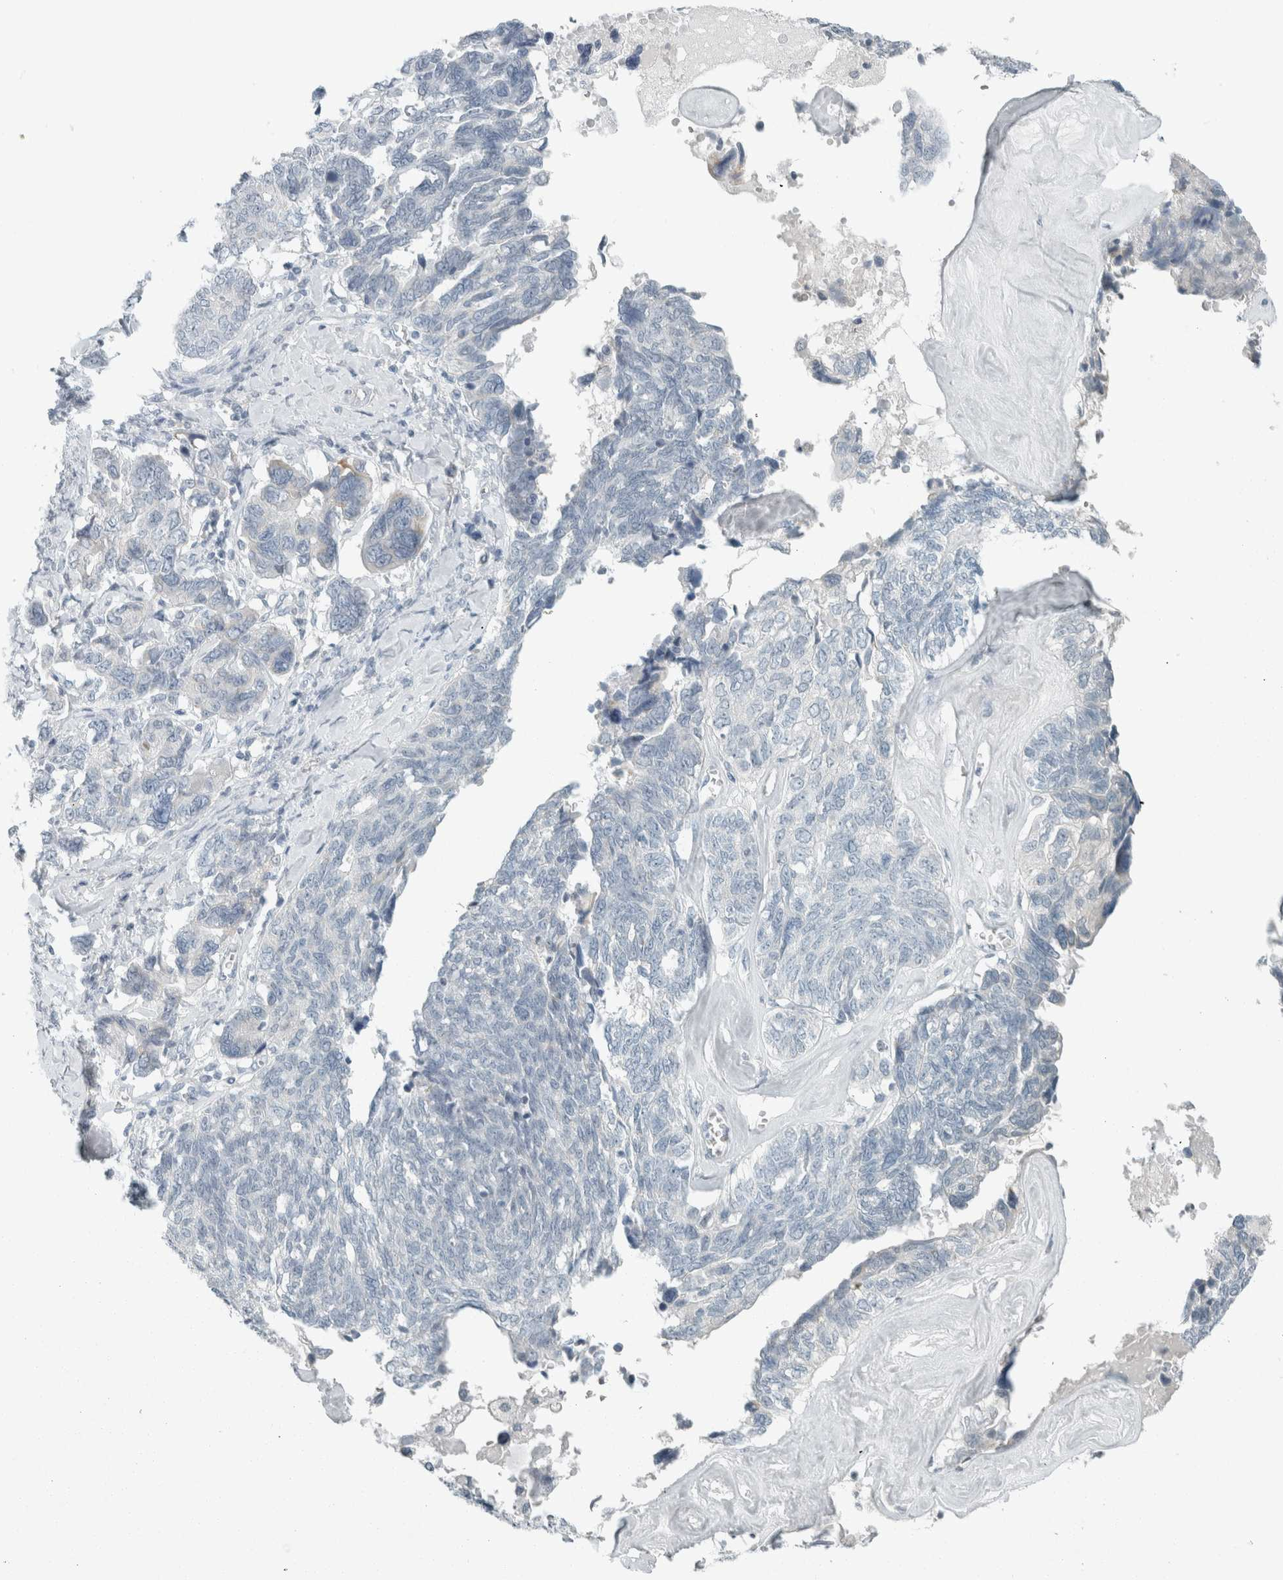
{"staining": {"intensity": "negative", "quantity": "none", "location": "none"}, "tissue": "ovarian cancer", "cell_type": "Tumor cells", "image_type": "cancer", "snomed": [{"axis": "morphology", "description": "Cystadenocarcinoma, serous, NOS"}, {"axis": "topography", "description": "Ovary"}], "caption": "Ovarian cancer was stained to show a protein in brown. There is no significant staining in tumor cells.", "gene": "TRIT1", "patient": {"sex": "female", "age": 79}}